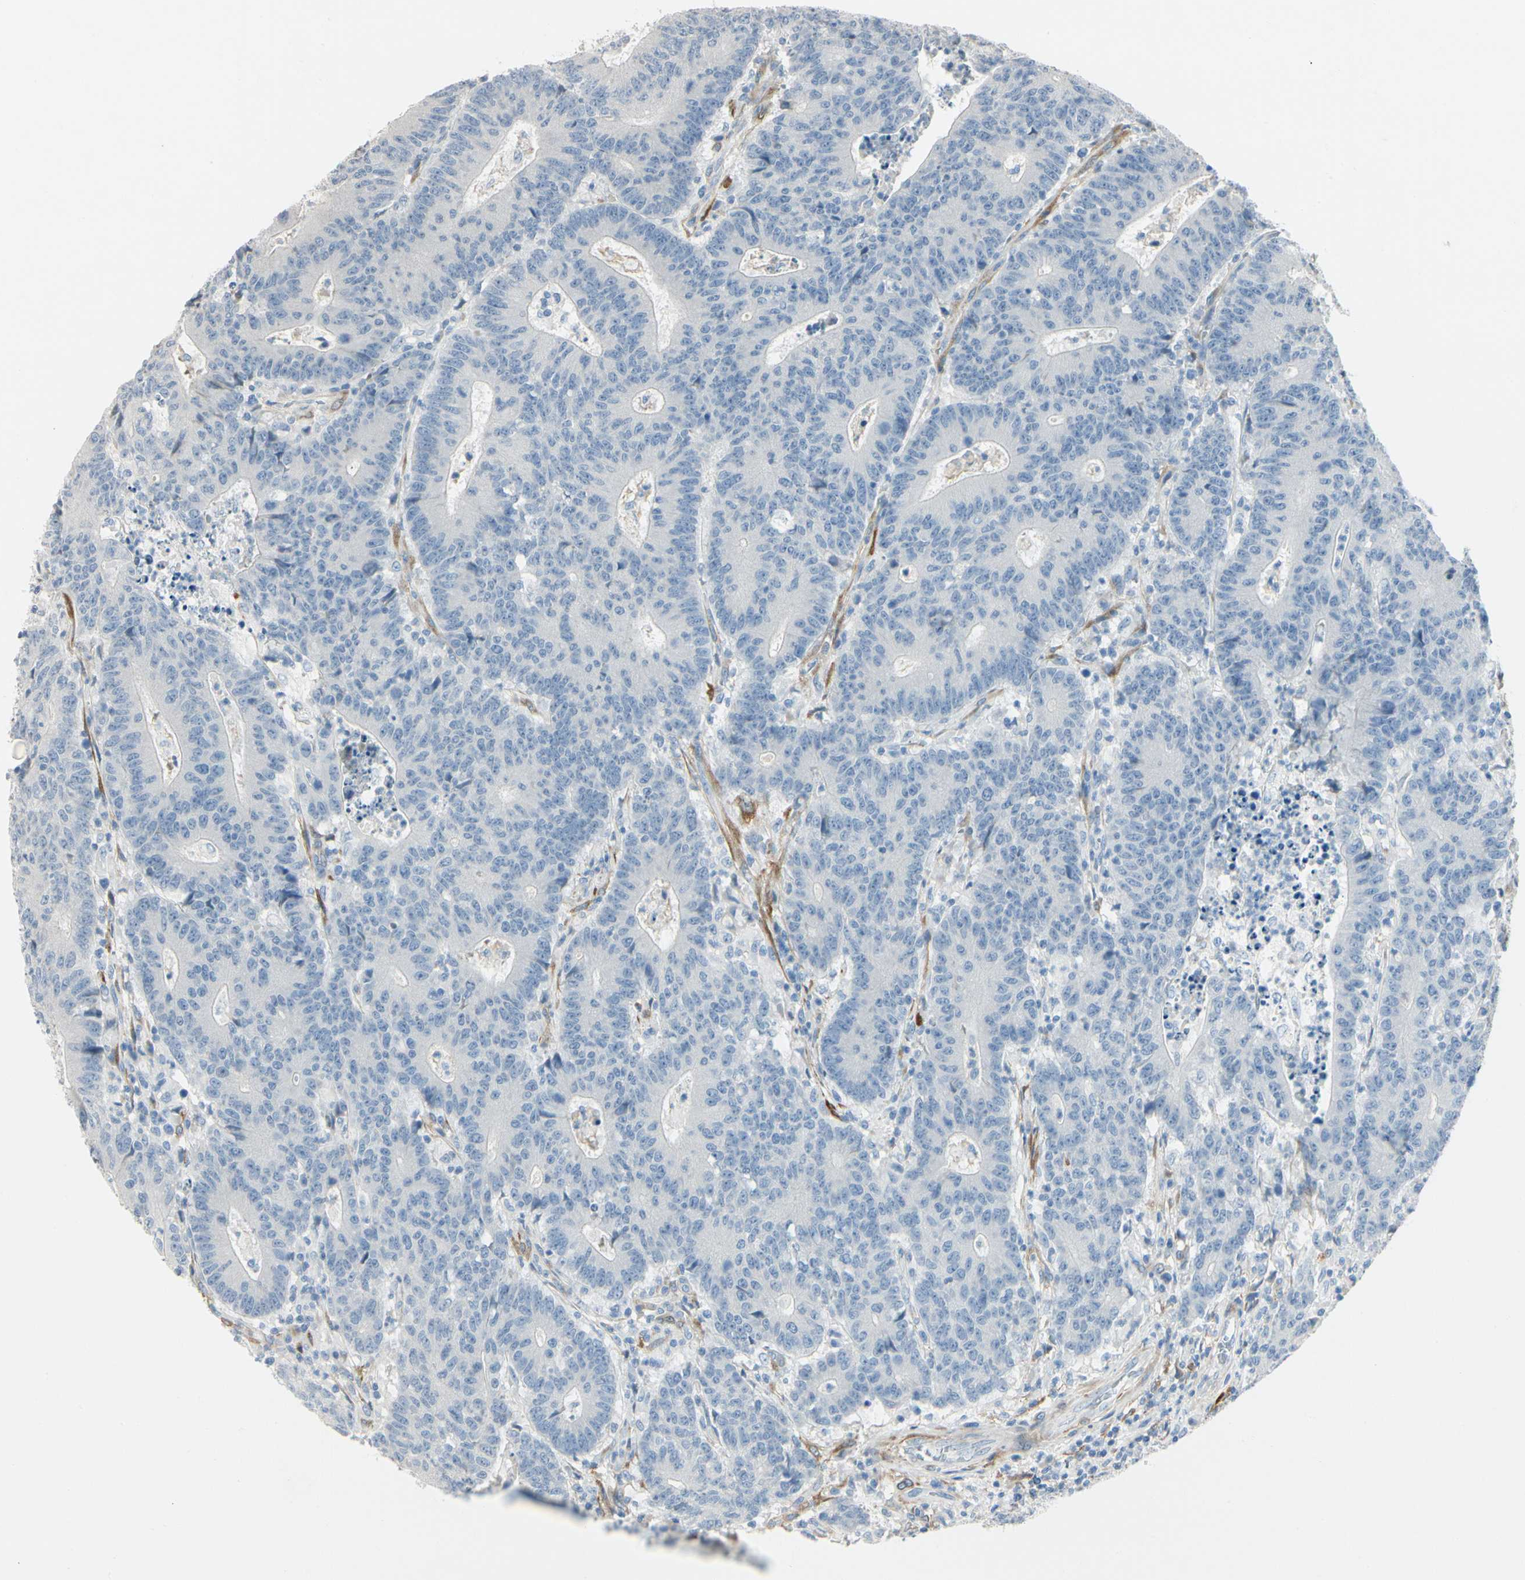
{"staining": {"intensity": "negative", "quantity": "none", "location": "none"}, "tissue": "colorectal cancer", "cell_type": "Tumor cells", "image_type": "cancer", "snomed": [{"axis": "morphology", "description": "Normal tissue, NOS"}, {"axis": "morphology", "description": "Adenocarcinoma, NOS"}, {"axis": "topography", "description": "Colon"}], "caption": "Photomicrograph shows no protein positivity in tumor cells of colorectal cancer (adenocarcinoma) tissue. Nuclei are stained in blue.", "gene": "AMPH", "patient": {"sex": "female", "age": 75}}